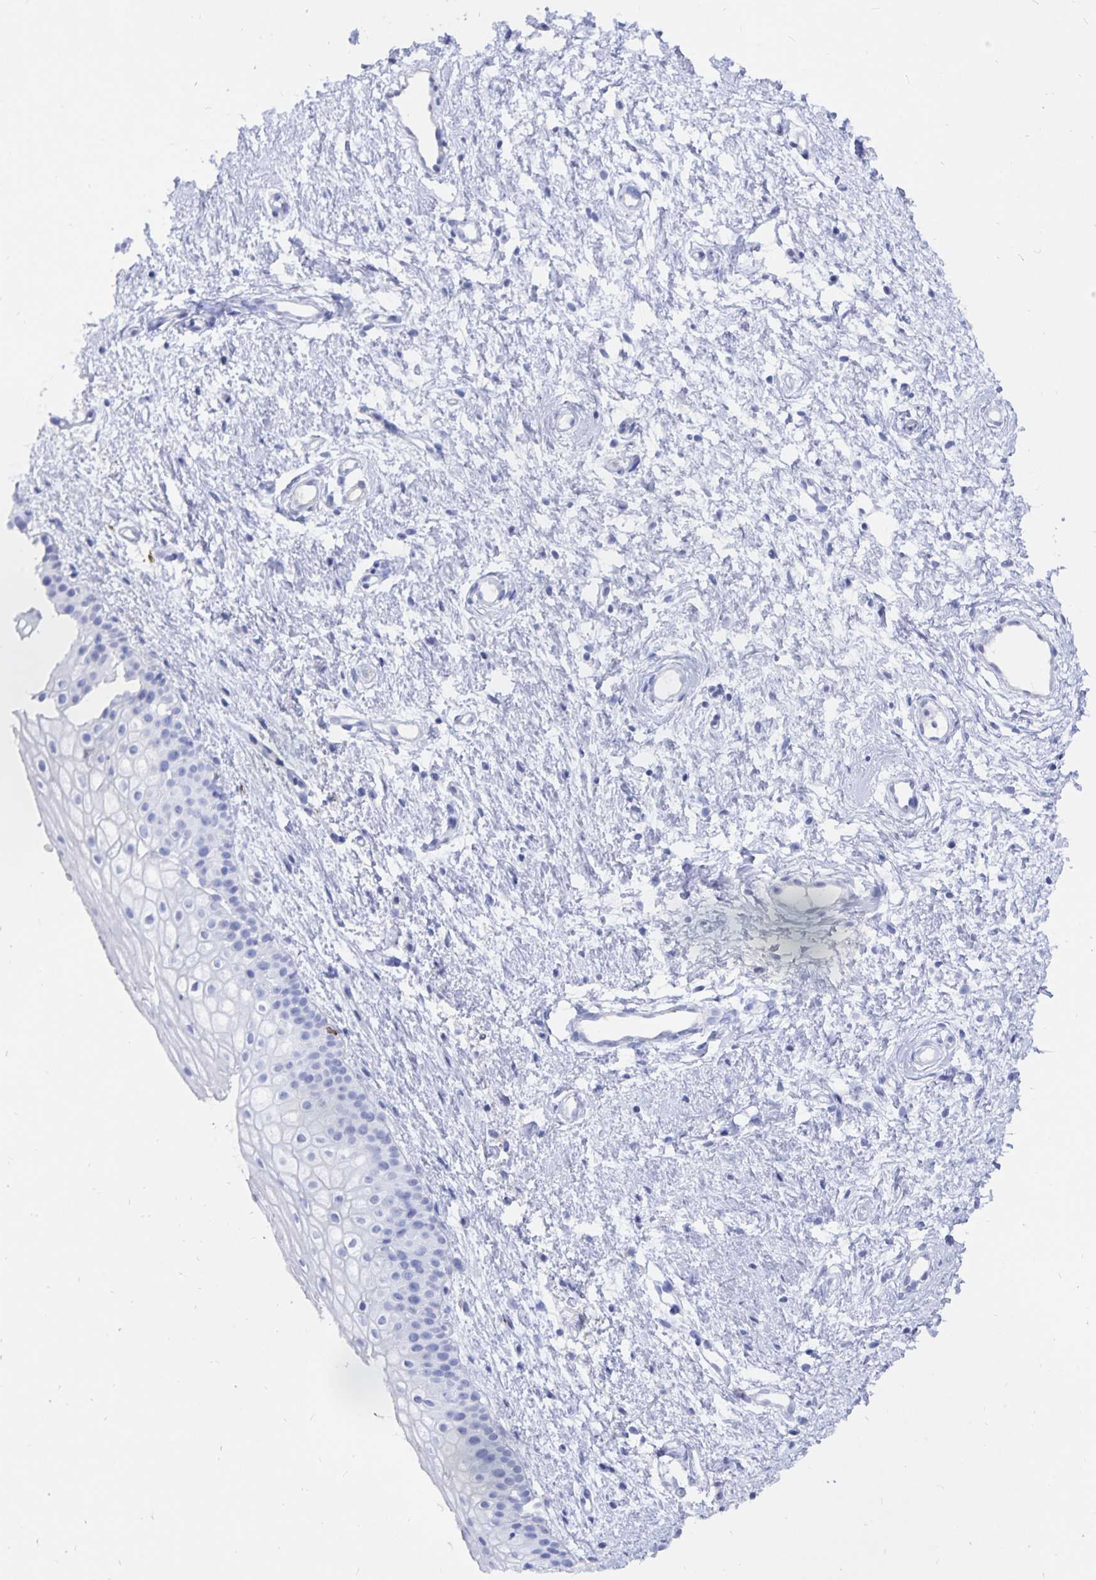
{"staining": {"intensity": "negative", "quantity": "none", "location": "none"}, "tissue": "vagina", "cell_type": "Squamous epithelial cells", "image_type": "normal", "snomed": [{"axis": "morphology", "description": "Normal tissue, NOS"}, {"axis": "topography", "description": "Vagina"}], "caption": "Vagina stained for a protein using IHC reveals no staining squamous epithelial cells.", "gene": "INSL5", "patient": {"sex": "female", "age": 65}}